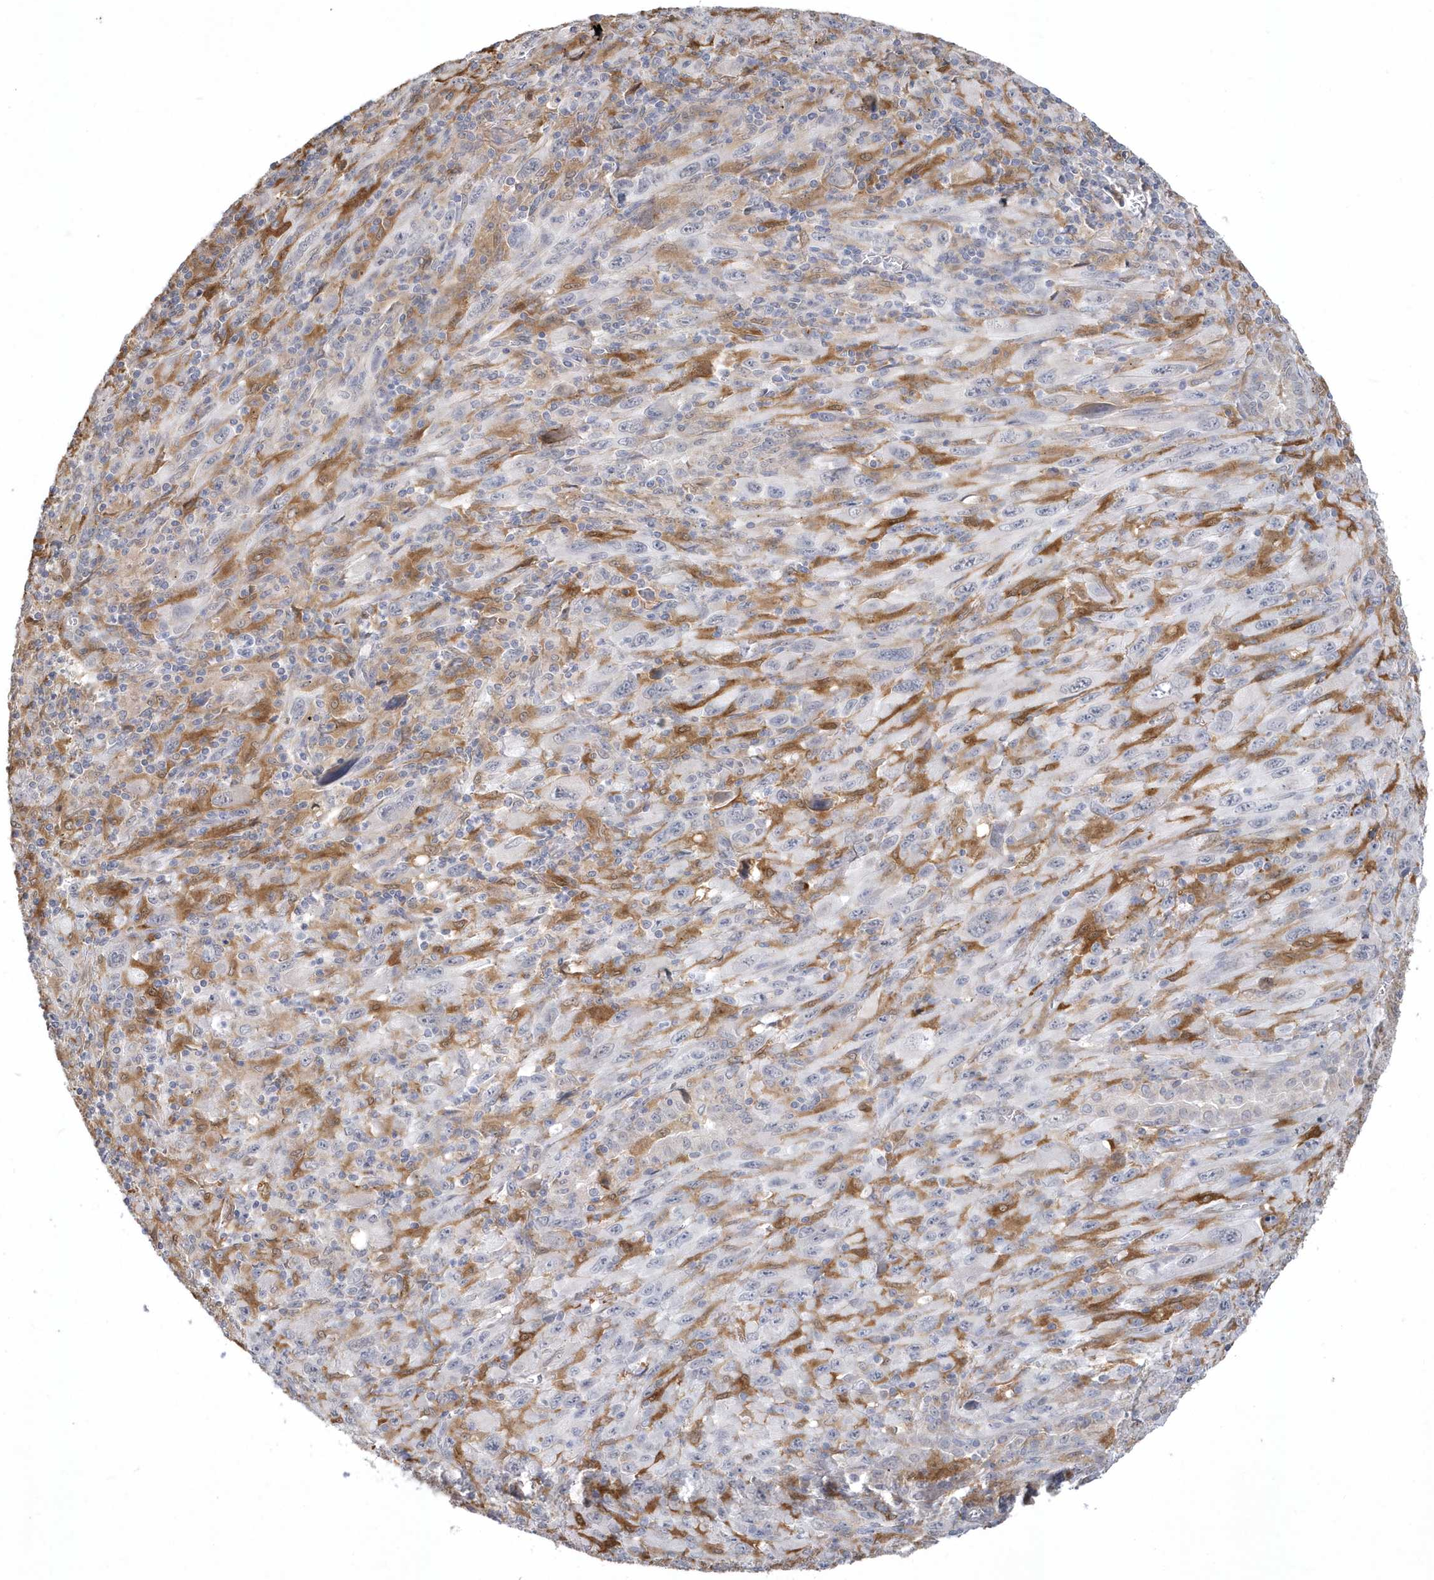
{"staining": {"intensity": "negative", "quantity": "none", "location": "none"}, "tissue": "melanoma", "cell_type": "Tumor cells", "image_type": "cancer", "snomed": [{"axis": "morphology", "description": "Malignant melanoma, Metastatic site"}, {"axis": "topography", "description": "Skin"}], "caption": "This is a photomicrograph of immunohistochemistry staining of malignant melanoma (metastatic site), which shows no staining in tumor cells.", "gene": "TSPEAR", "patient": {"sex": "female", "age": 56}}